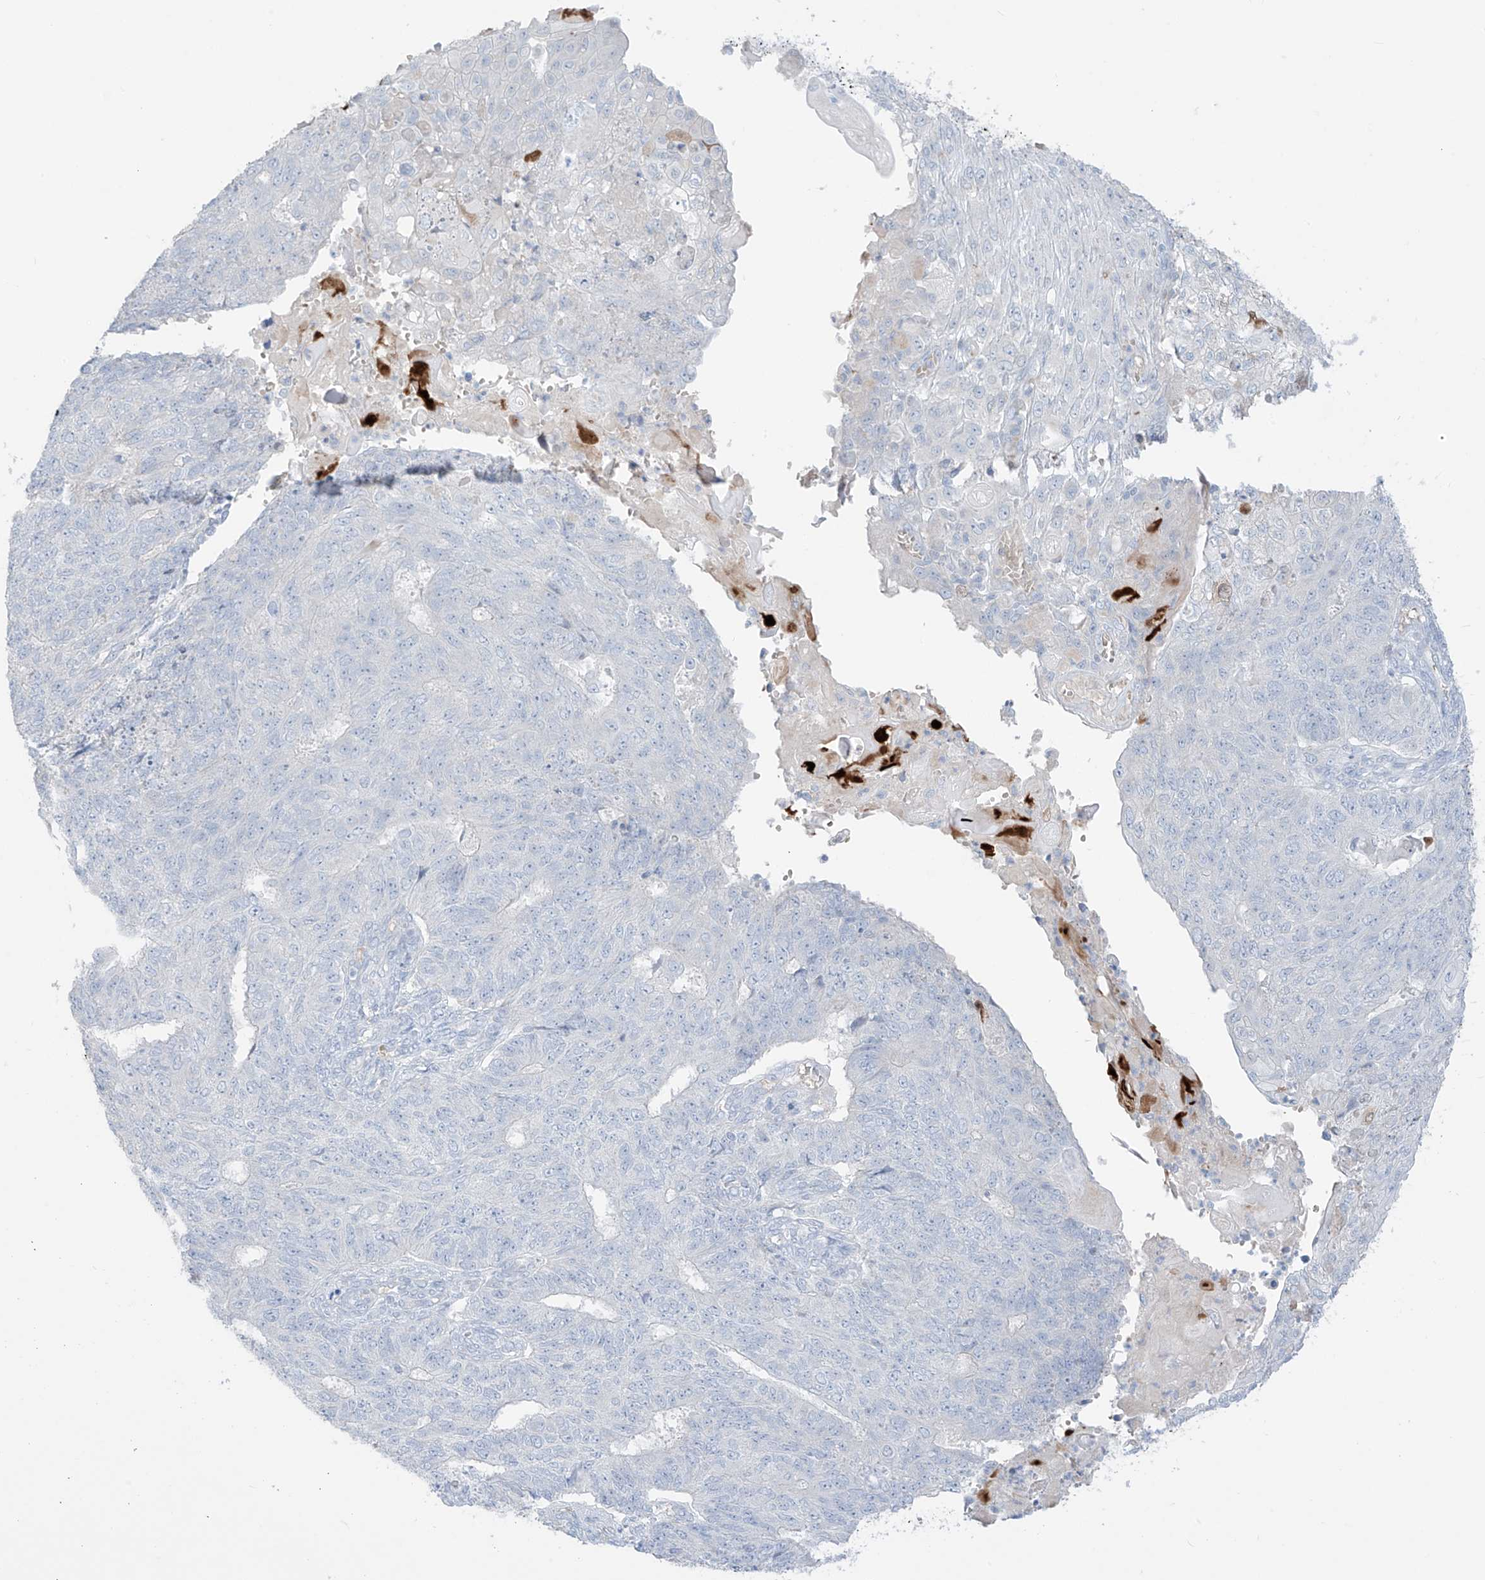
{"staining": {"intensity": "negative", "quantity": "none", "location": "none"}, "tissue": "endometrial cancer", "cell_type": "Tumor cells", "image_type": "cancer", "snomed": [{"axis": "morphology", "description": "Adenocarcinoma, NOS"}, {"axis": "topography", "description": "Endometrium"}], "caption": "An image of human endometrial cancer (adenocarcinoma) is negative for staining in tumor cells.", "gene": "ASPRV1", "patient": {"sex": "female", "age": 32}}